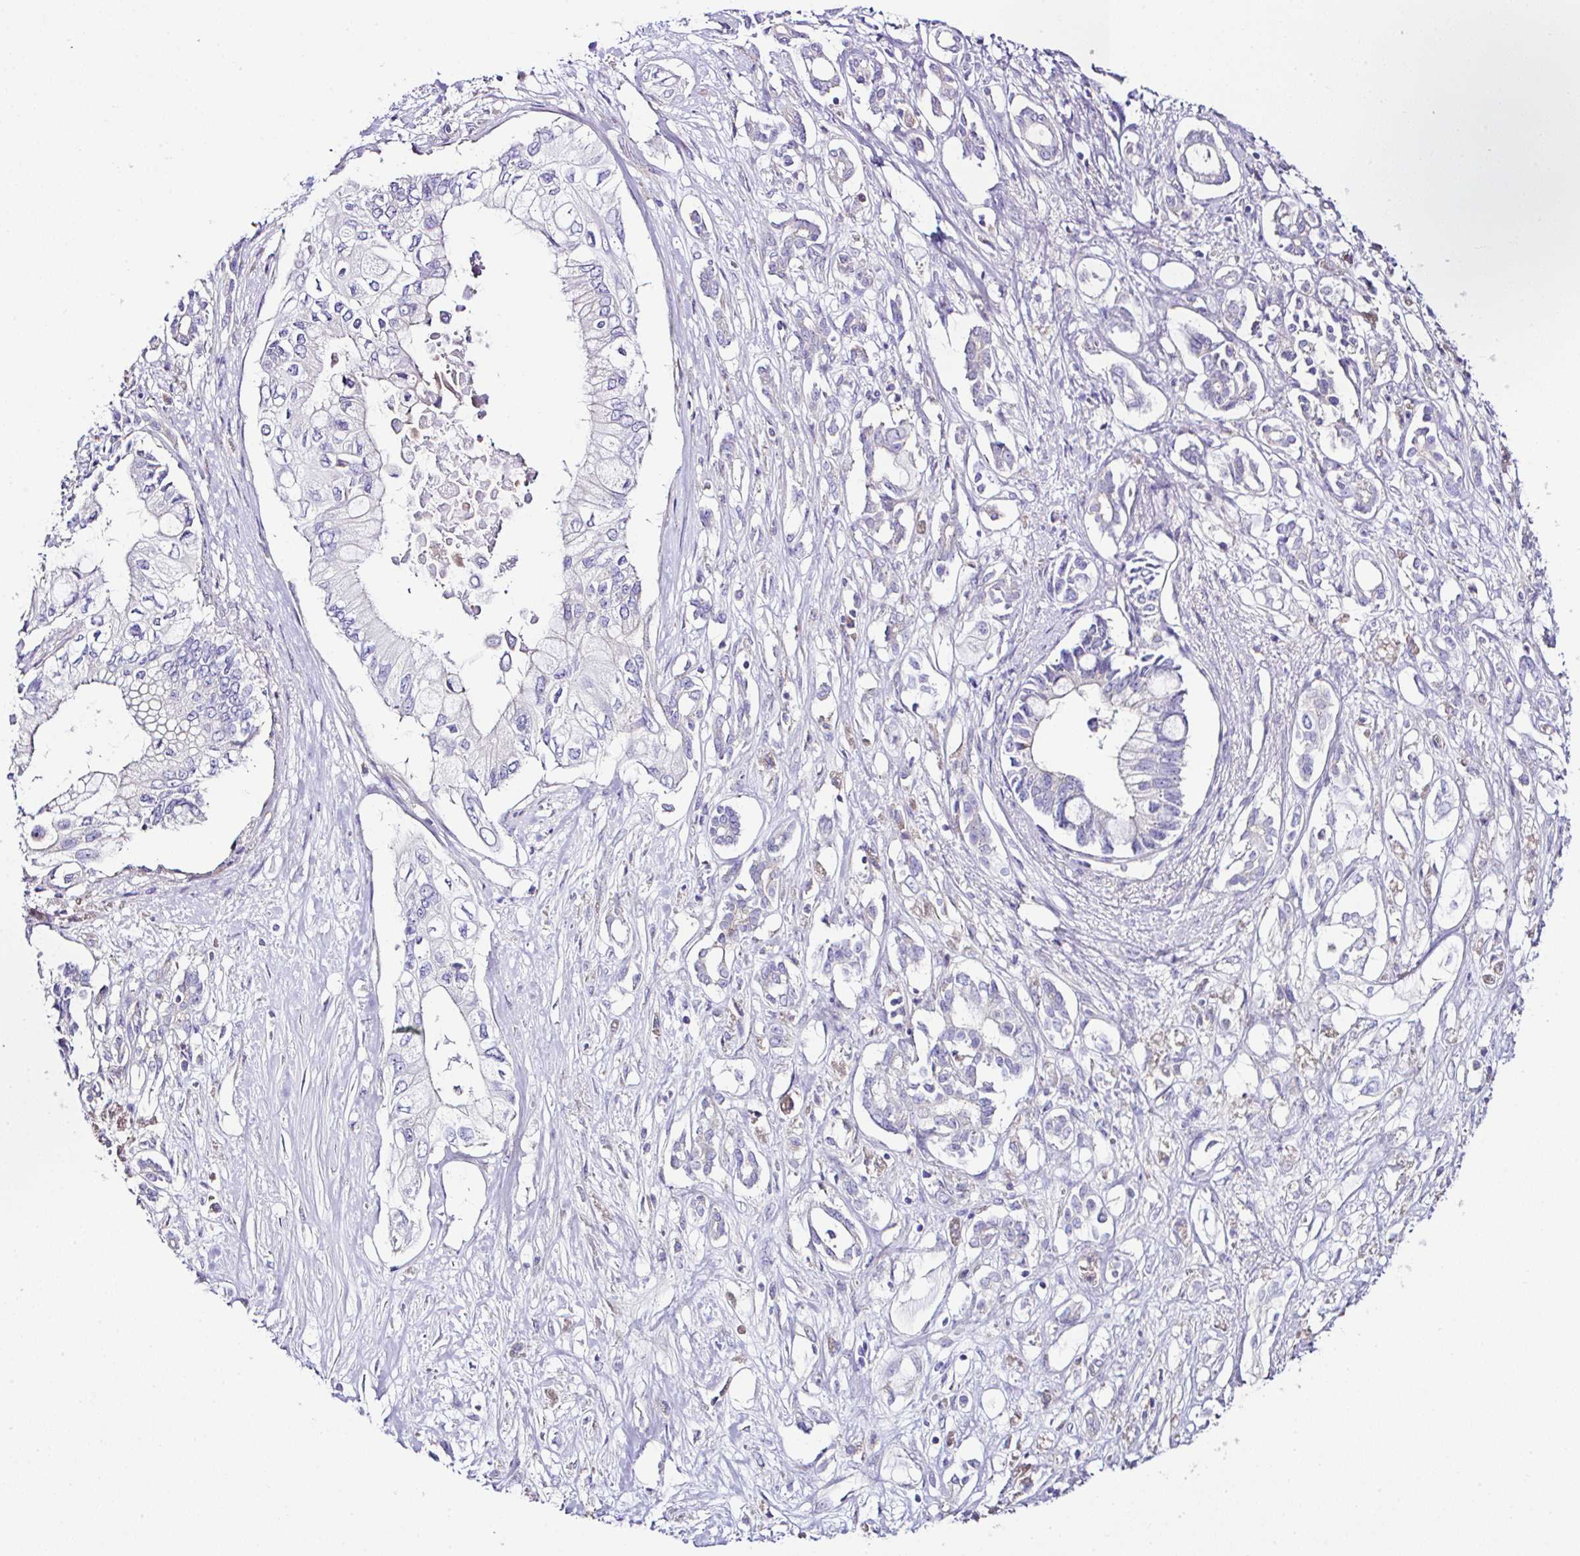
{"staining": {"intensity": "negative", "quantity": "none", "location": "none"}, "tissue": "pancreatic cancer", "cell_type": "Tumor cells", "image_type": "cancer", "snomed": [{"axis": "morphology", "description": "Adenocarcinoma, NOS"}, {"axis": "topography", "description": "Pancreas"}], "caption": "Tumor cells show no significant protein staining in adenocarcinoma (pancreatic). The staining was performed using DAB to visualize the protein expression in brown, while the nuclei were stained in blue with hematoxylin (Magnification: 20x).", "gene": "OR4P4", "patient": {"sex": "female", "age": 63}}